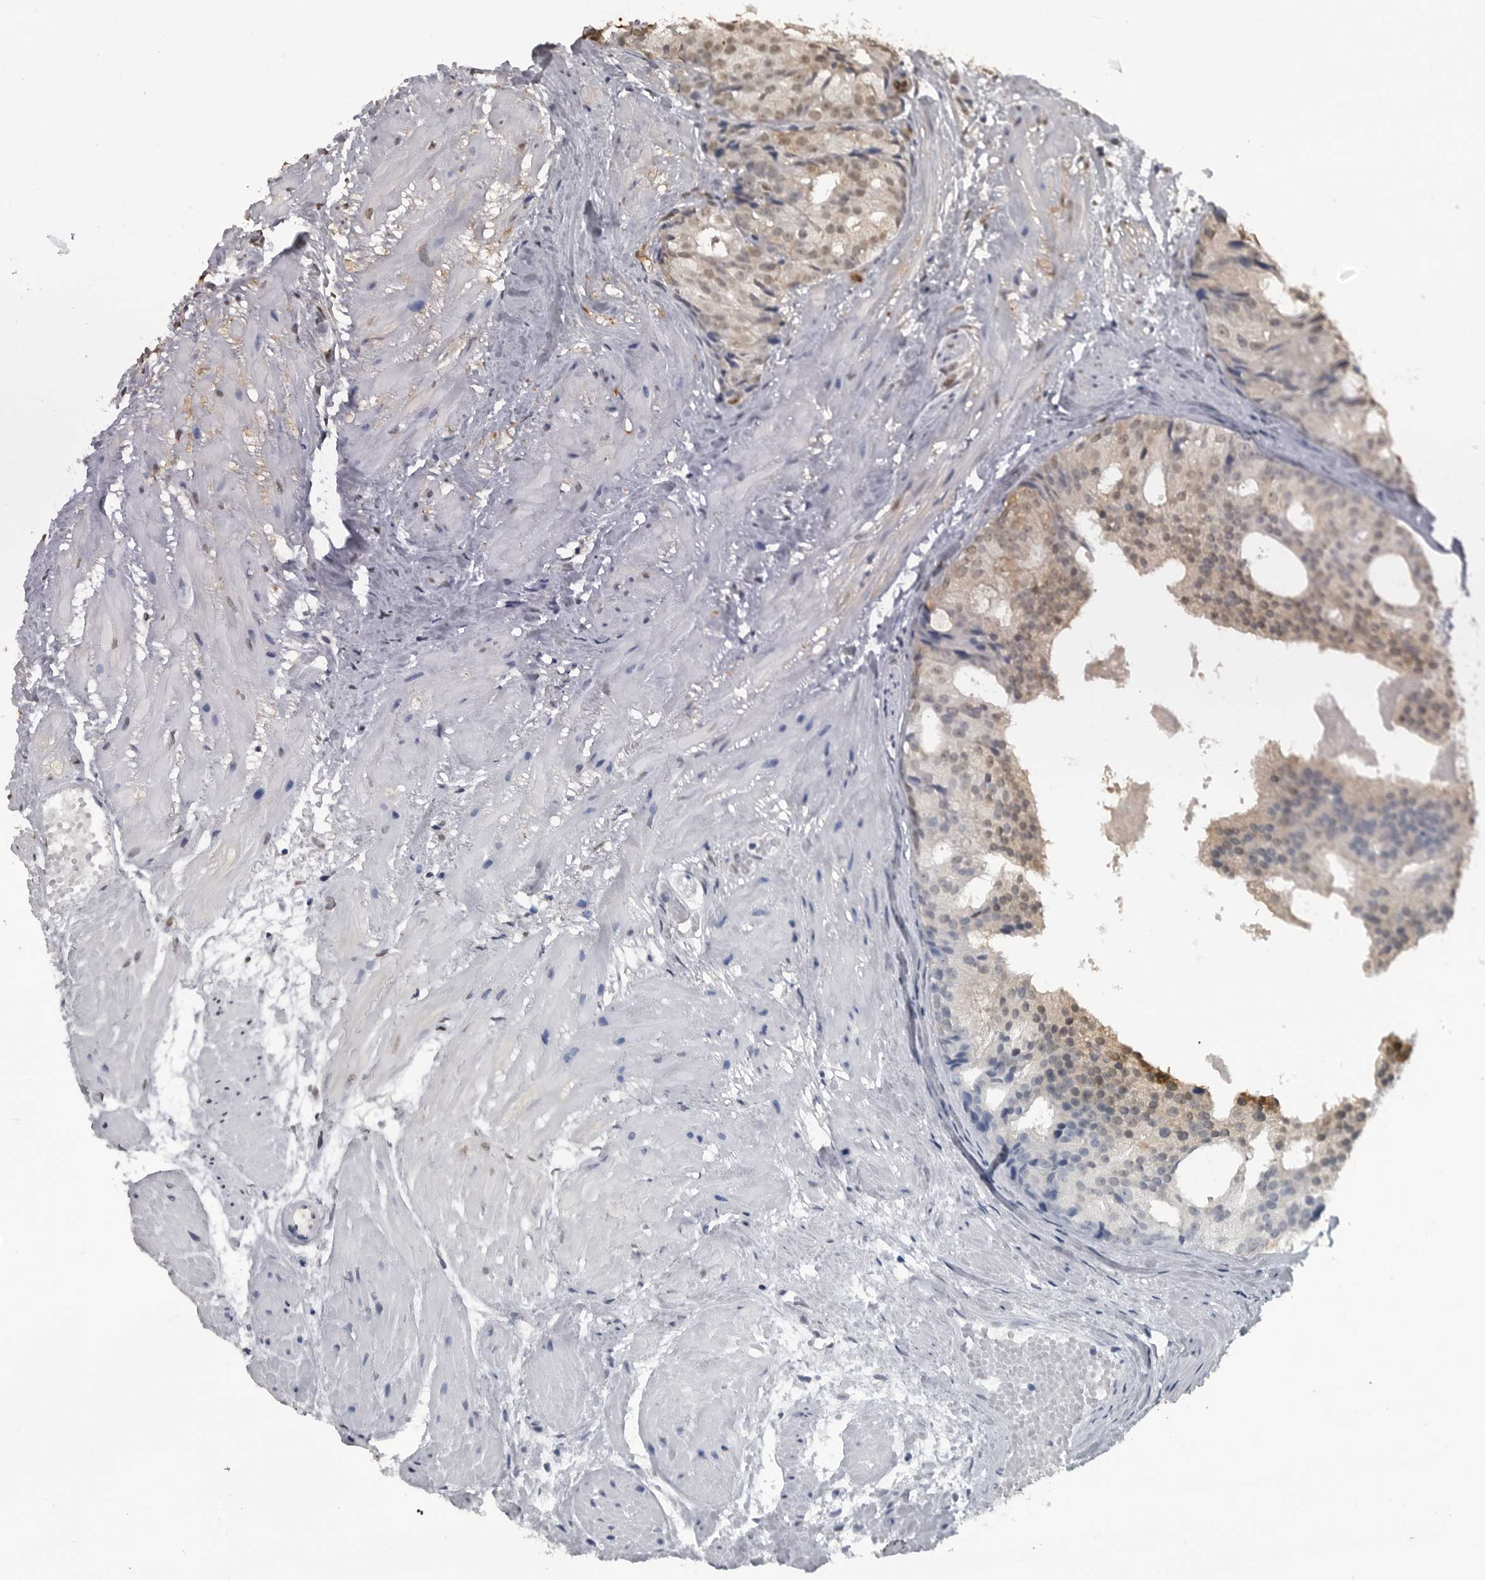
{"staining": {"intensity": "moderate", "quantity": ">75%", "location": "cytoplasmic/membranous,nuclear"}, "tissue": "prostate cancer", "cell_type": "Tumor cells", "image_type": "cancer", "snomed": [{"axis": "morphology", "description": "Adenocarcinoma, Low grade"}, {"axis": "topography", "description": "Prostate"}], "caption": "Protein expression analysis of human prostate adenocarcinoma (low-grade) reveals moderate cytoplasmic/membranous and nuclear positivity in about >75% of tumor cells. The protein of interest is shown in brown color, while the nuclei are stained blue.", "gene": "SMAD2", "patient": {"sex": "male", "age": 88}}